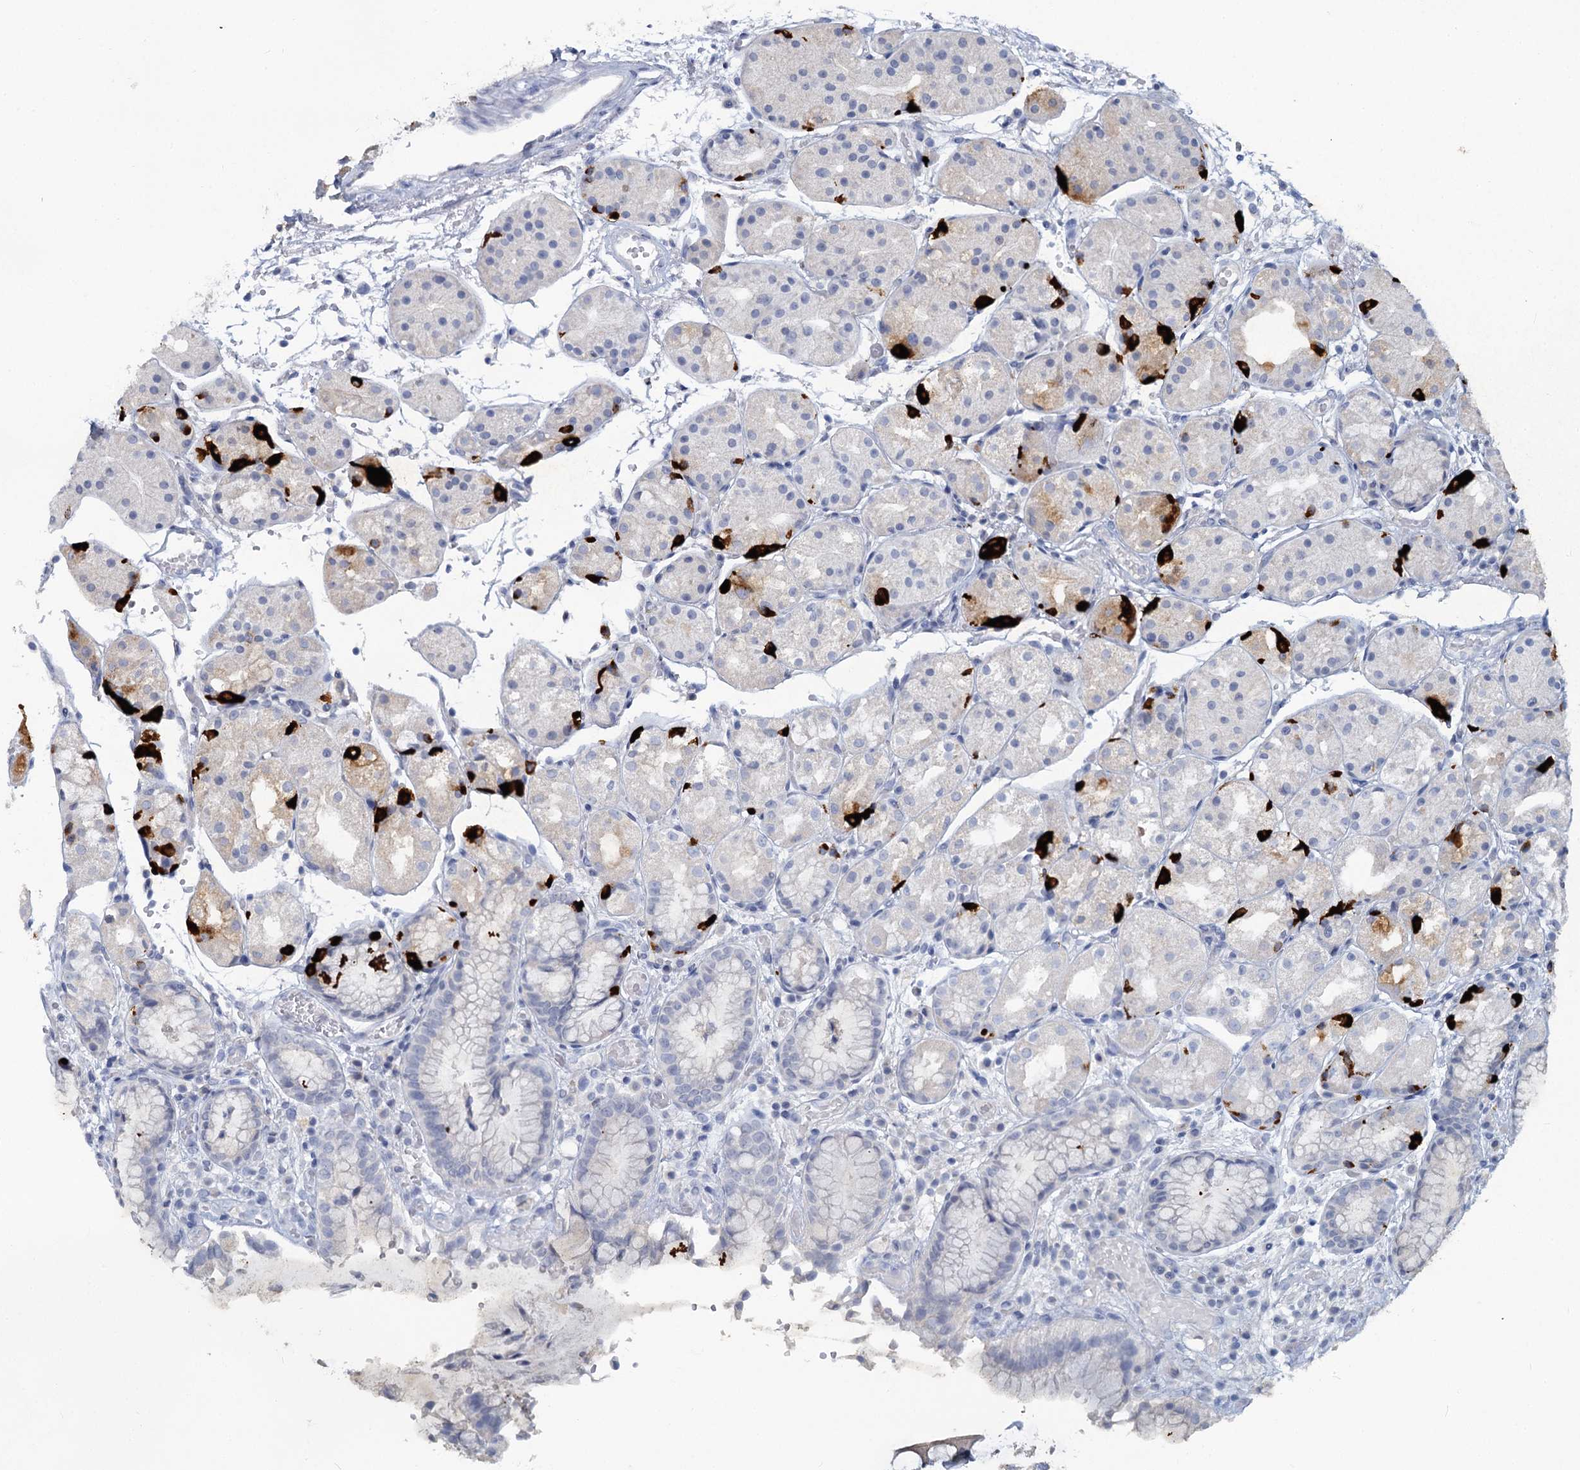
{"staining": {"intensity": "strong", "quantity": "<25%", "location": "cytoplasmic/membranous"}, "tissue": "stomach", "cell_type": "Glandular cells", "image_type": "normal", "snomed": [{"axis": "morphology", "description": "Normal tissue, NOS"}, {"axis": "topography", "description": "Stomach, upper"}], "caption": "This histopathology image reveals benign stomach stained with immunohistochemistry to label a protein in brown. The cytoplasmic/membranous of glandular cells show strong positivity for the protein. Nuclei are counter-stained blue.", "gene": "CHGA", "patient": {"sex": "male", "age": 72}}